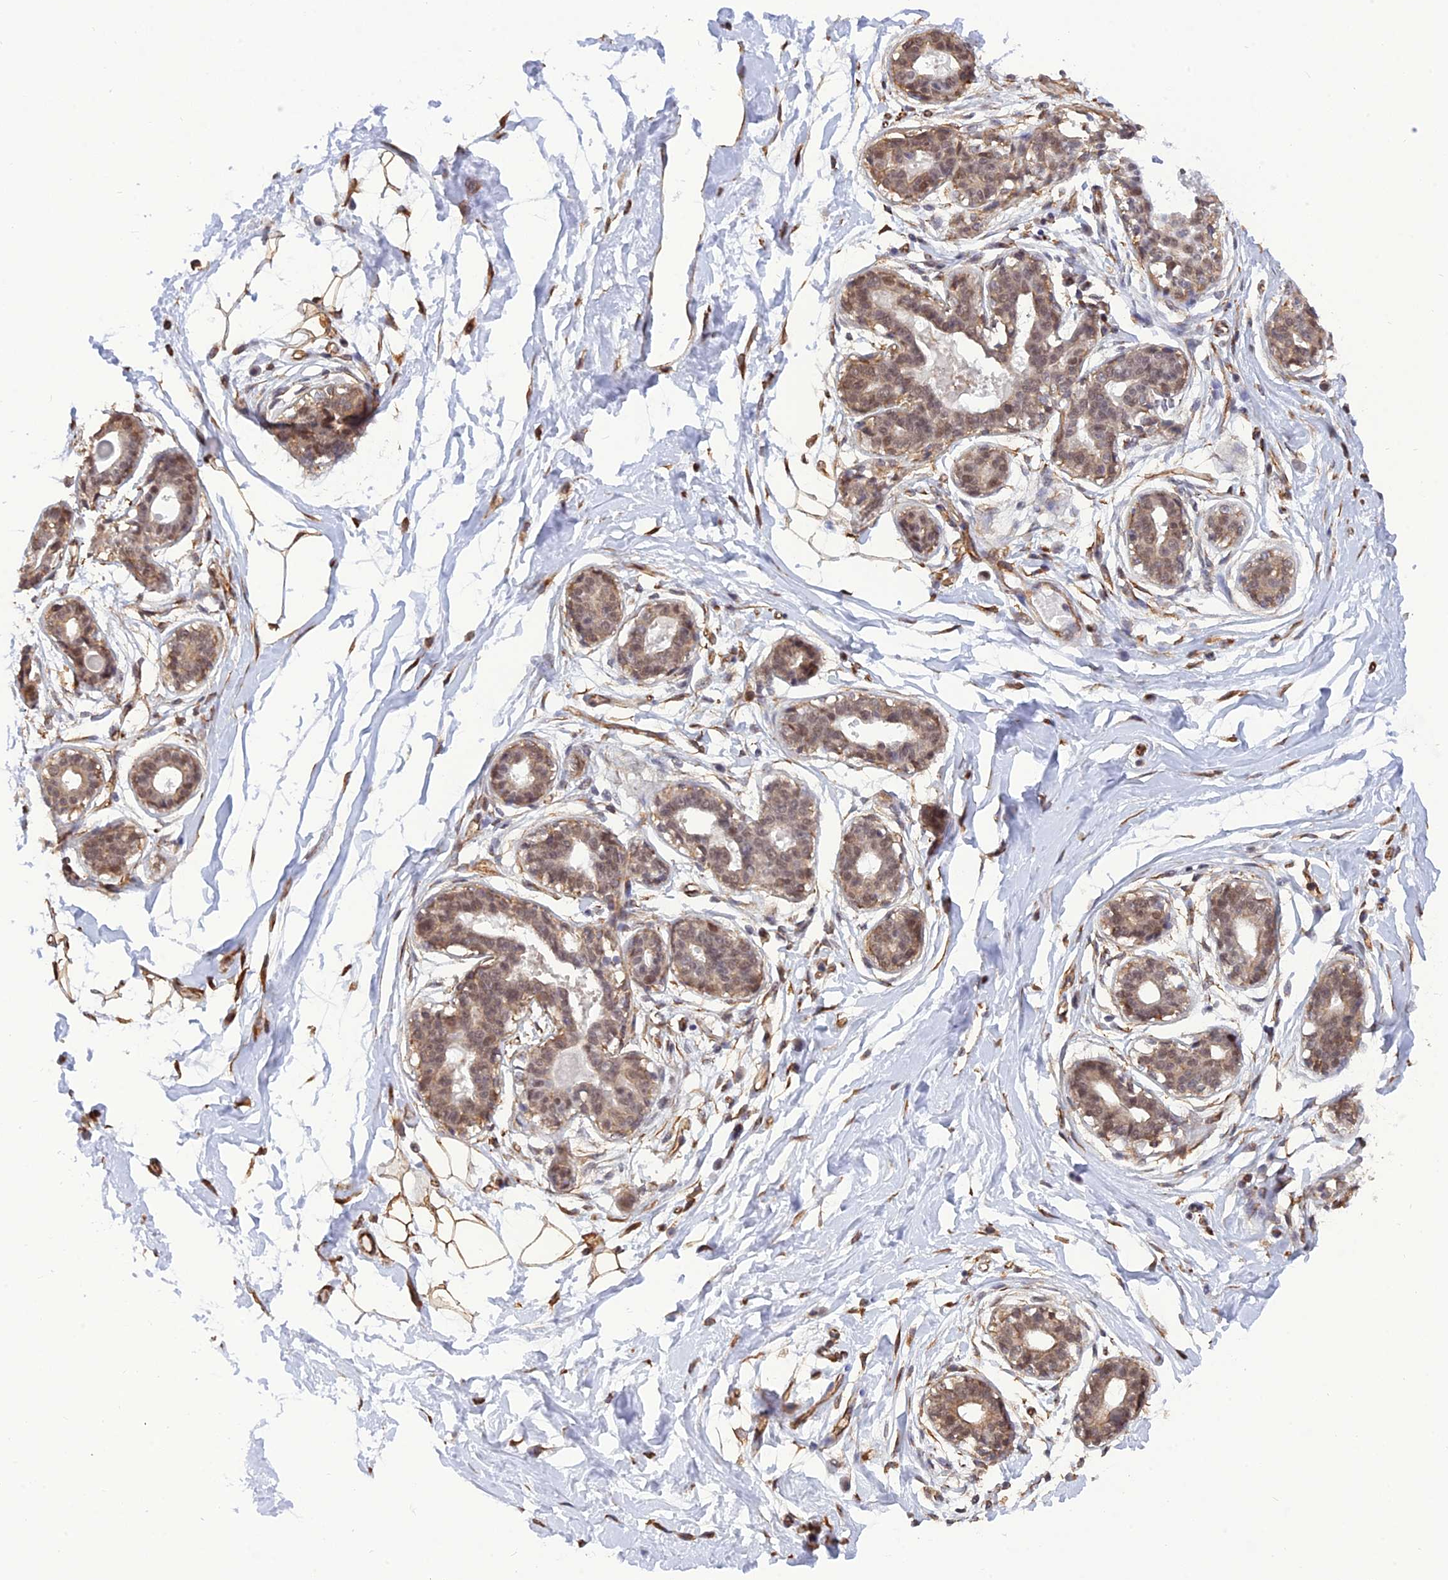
{"staining": {"intensity": "moderate", "quantity": ">75%", "location": "cytoplasmic/membranous"}, "tissue": "breast", "cell_type": "Adipocytes", "image_type": "normal", "snomed": [{"axis": "morphology", "description": "Normal tissue, NOS"}, {"axis": "topography", "description": "Breast"}], "caption": "Breast stained for a protein (brown) demonstrates moderate cytoplasmic/membranous positive expression in approximately >75% of adipocytes.", "gene": "PAGR1", "patient": {"sex": "female", "age": 45}}